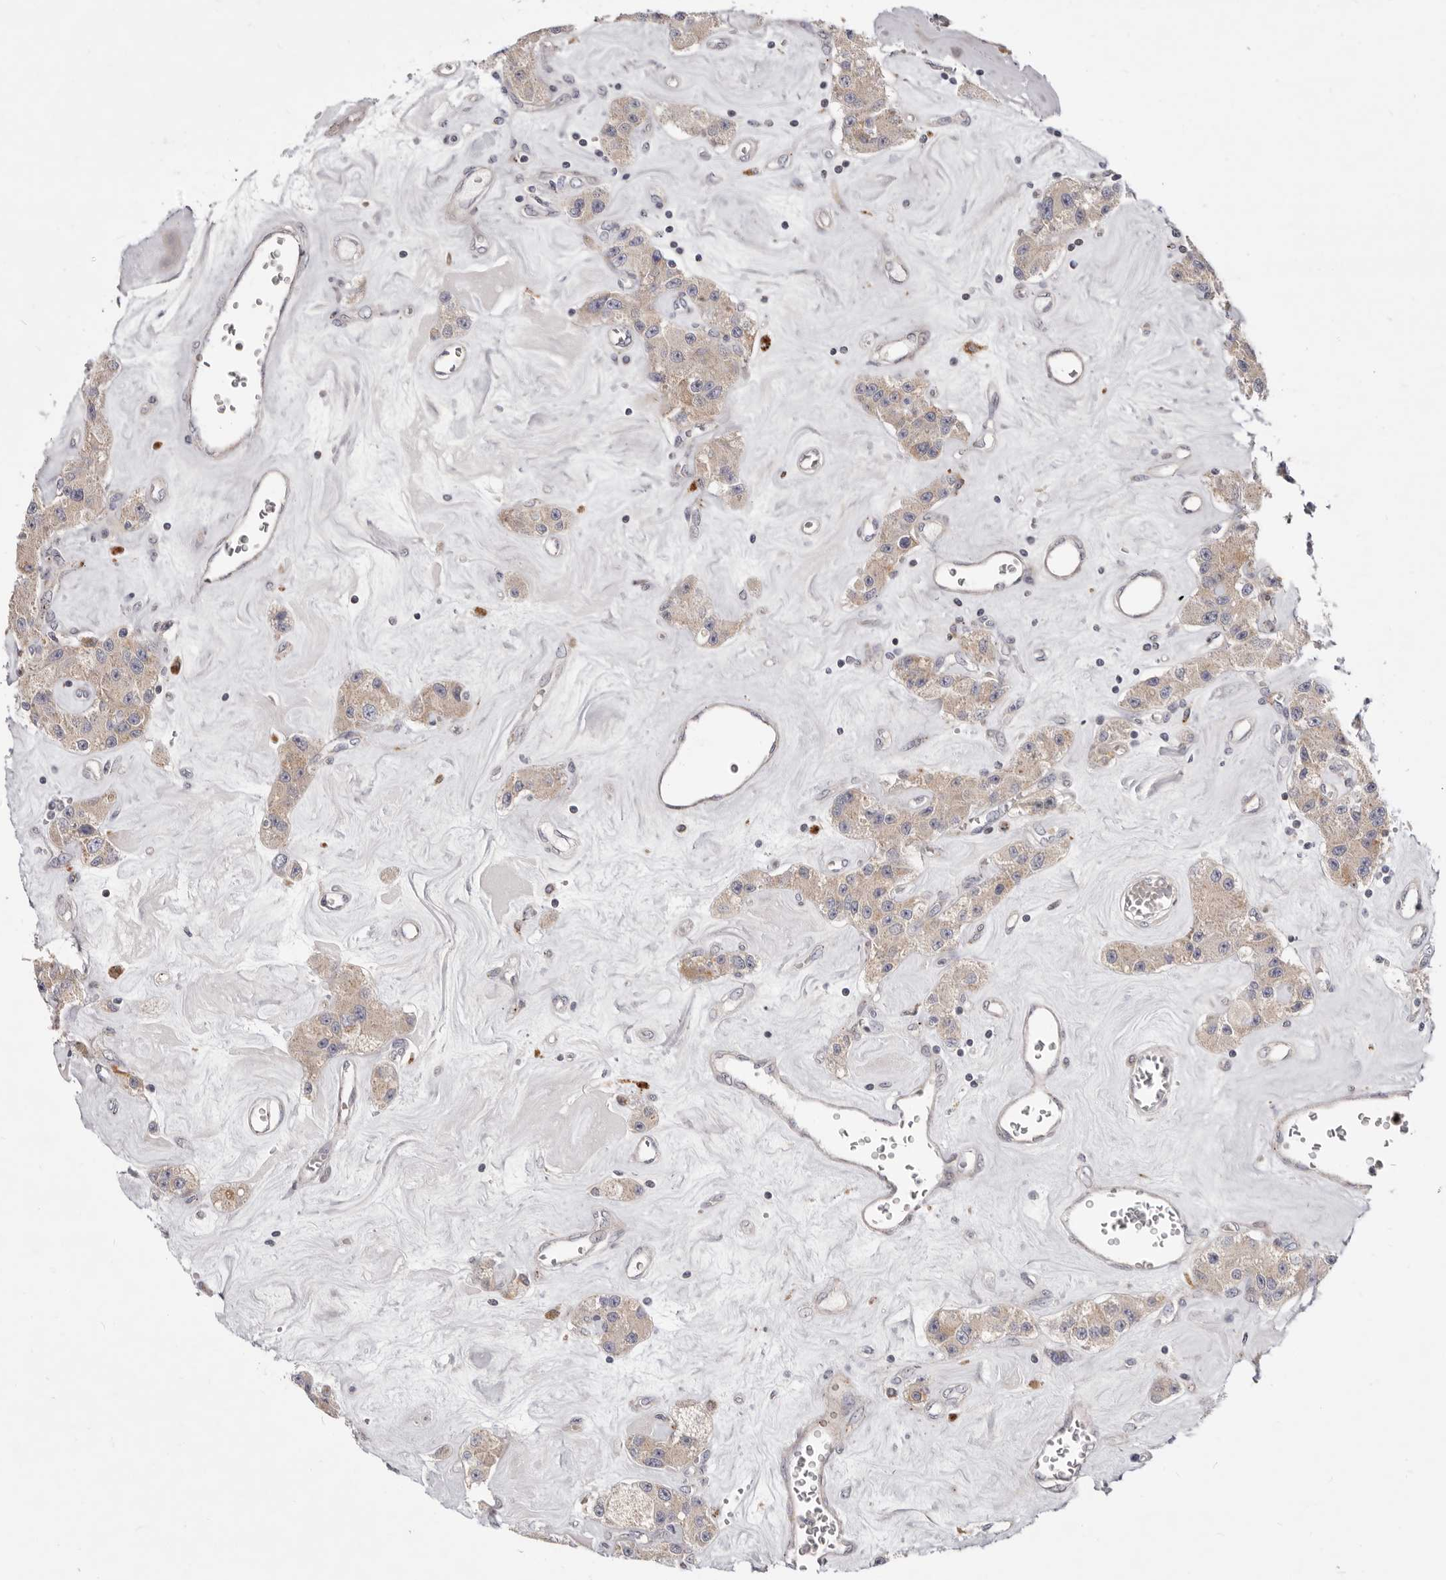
{"staining": {"intensity": "weak", "quantity": ">75%", "location": "cytoplasmic/membranous"}, "tissue": "carcinoid", "cell_type": "Tumor cells", "image_type": "cancer", "snomed": [{"axis": "morphology", "description": "Carcinoid, malignant, NOS"}, {"axis": "topography", "description": "Pancreas"}], "caption": "Human carcinoid stained for a protein (brown) displays weak cytoplasmic/membranous positive positivity in approximately >75% of tumor cells.", "gene": "TOR3A", "patient": {"sex": "male", "age": 41}}